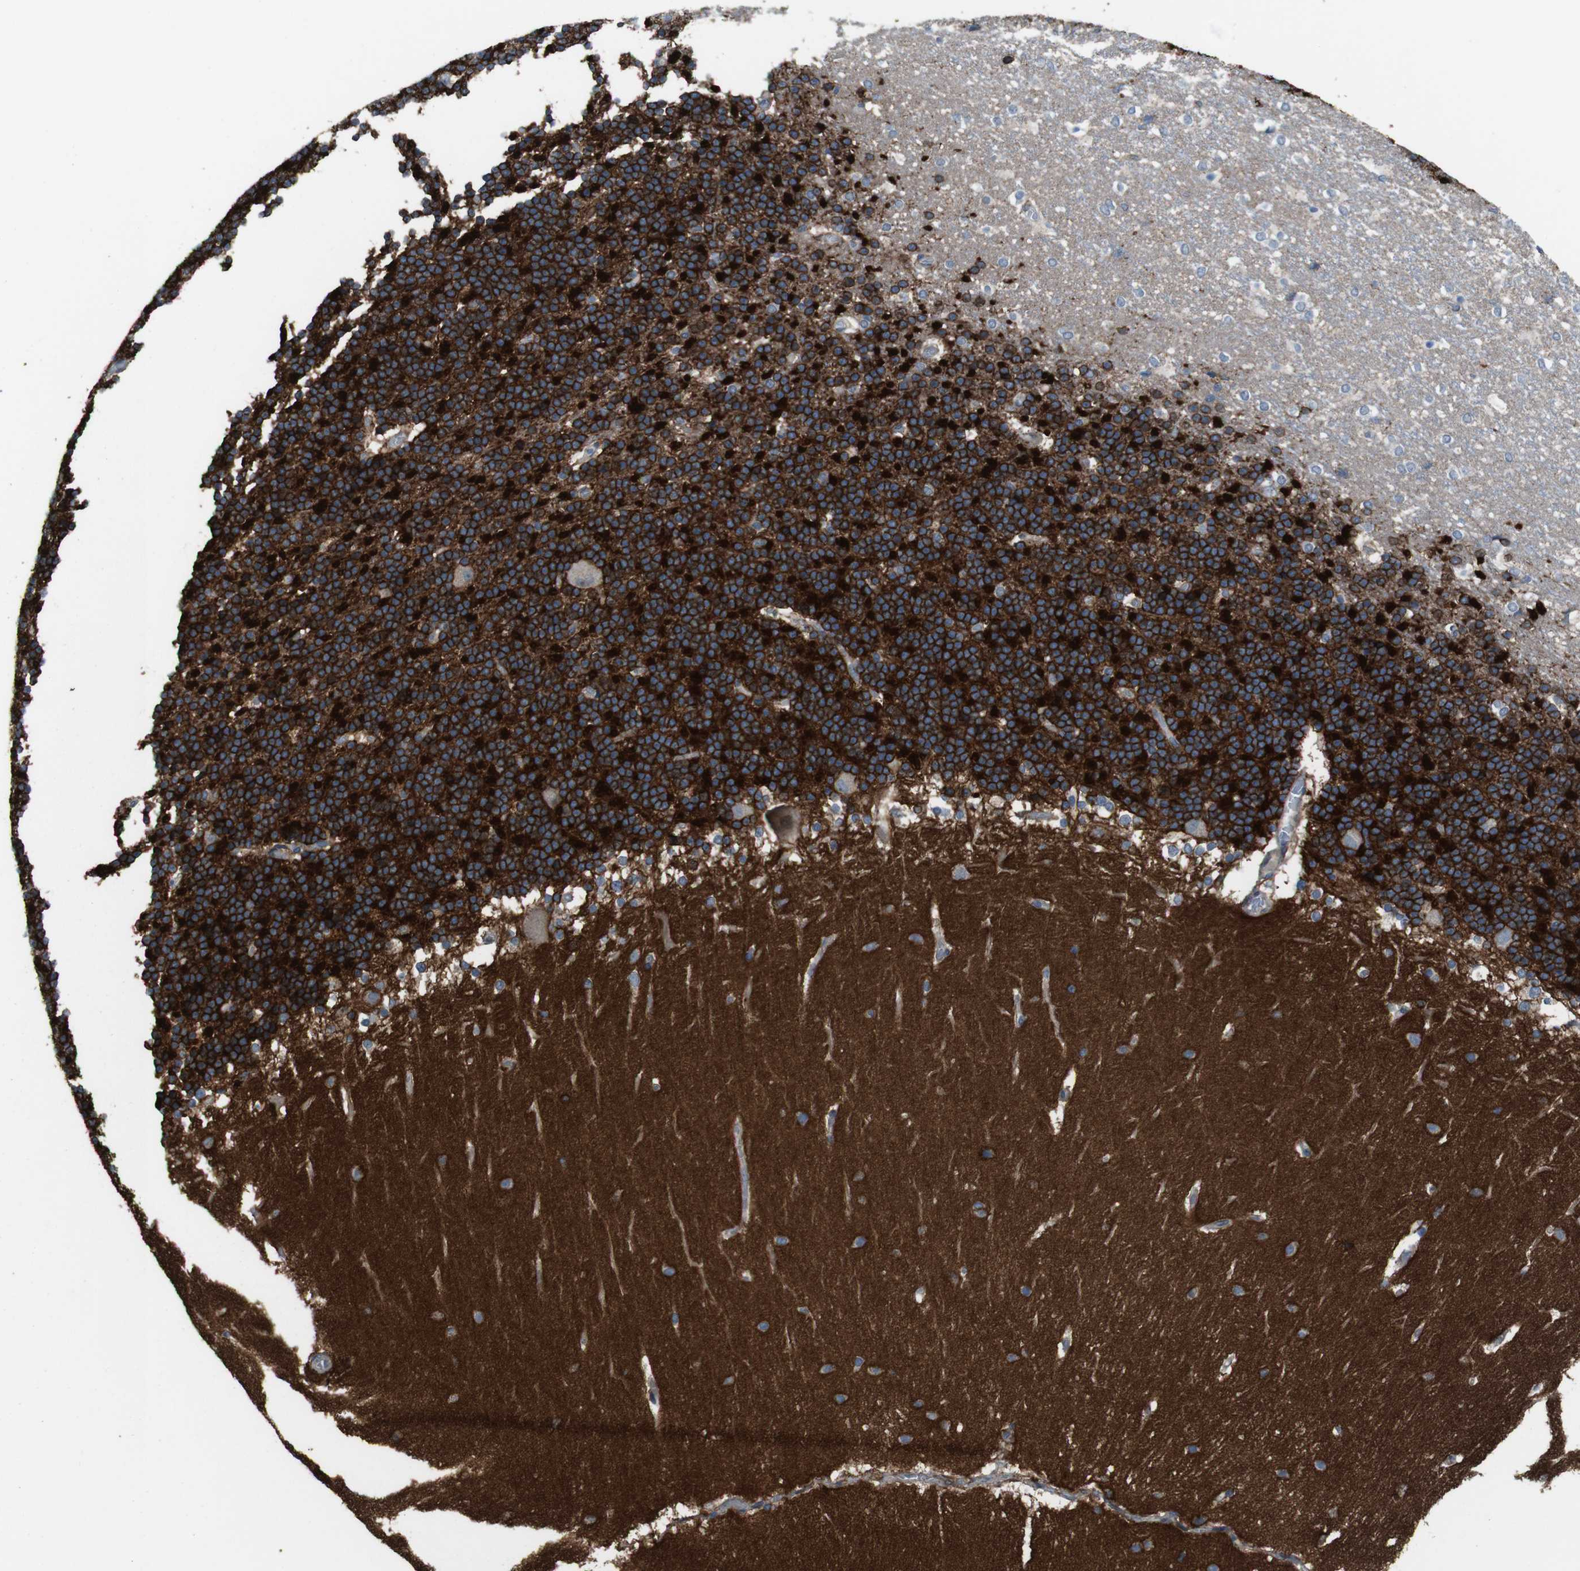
{"staining": {"intensity": "strong", "quantity": ">75%", "location": "cytoplasmic/membranous"}, "tissue": "cerebellum", "cell_type": "Cells in granular layer", "image_type": "normal", "snomed": [{"axis": "morphology", "description": "Normal tissue, NOS"}, {"axis": "topography", "description": "Cerebellum"}], "caption": "Benign cerebellum shows strong cytoplasmic/membranous positivity in about >75% of cells in granular layer The protein of interest is stained brown, and the nuclei are stained in blue (DAB IHC with brightfield microscopy, high magnification)..", "gene": "ATP2B1", "patient": {"sex": "female", "age": 19}}